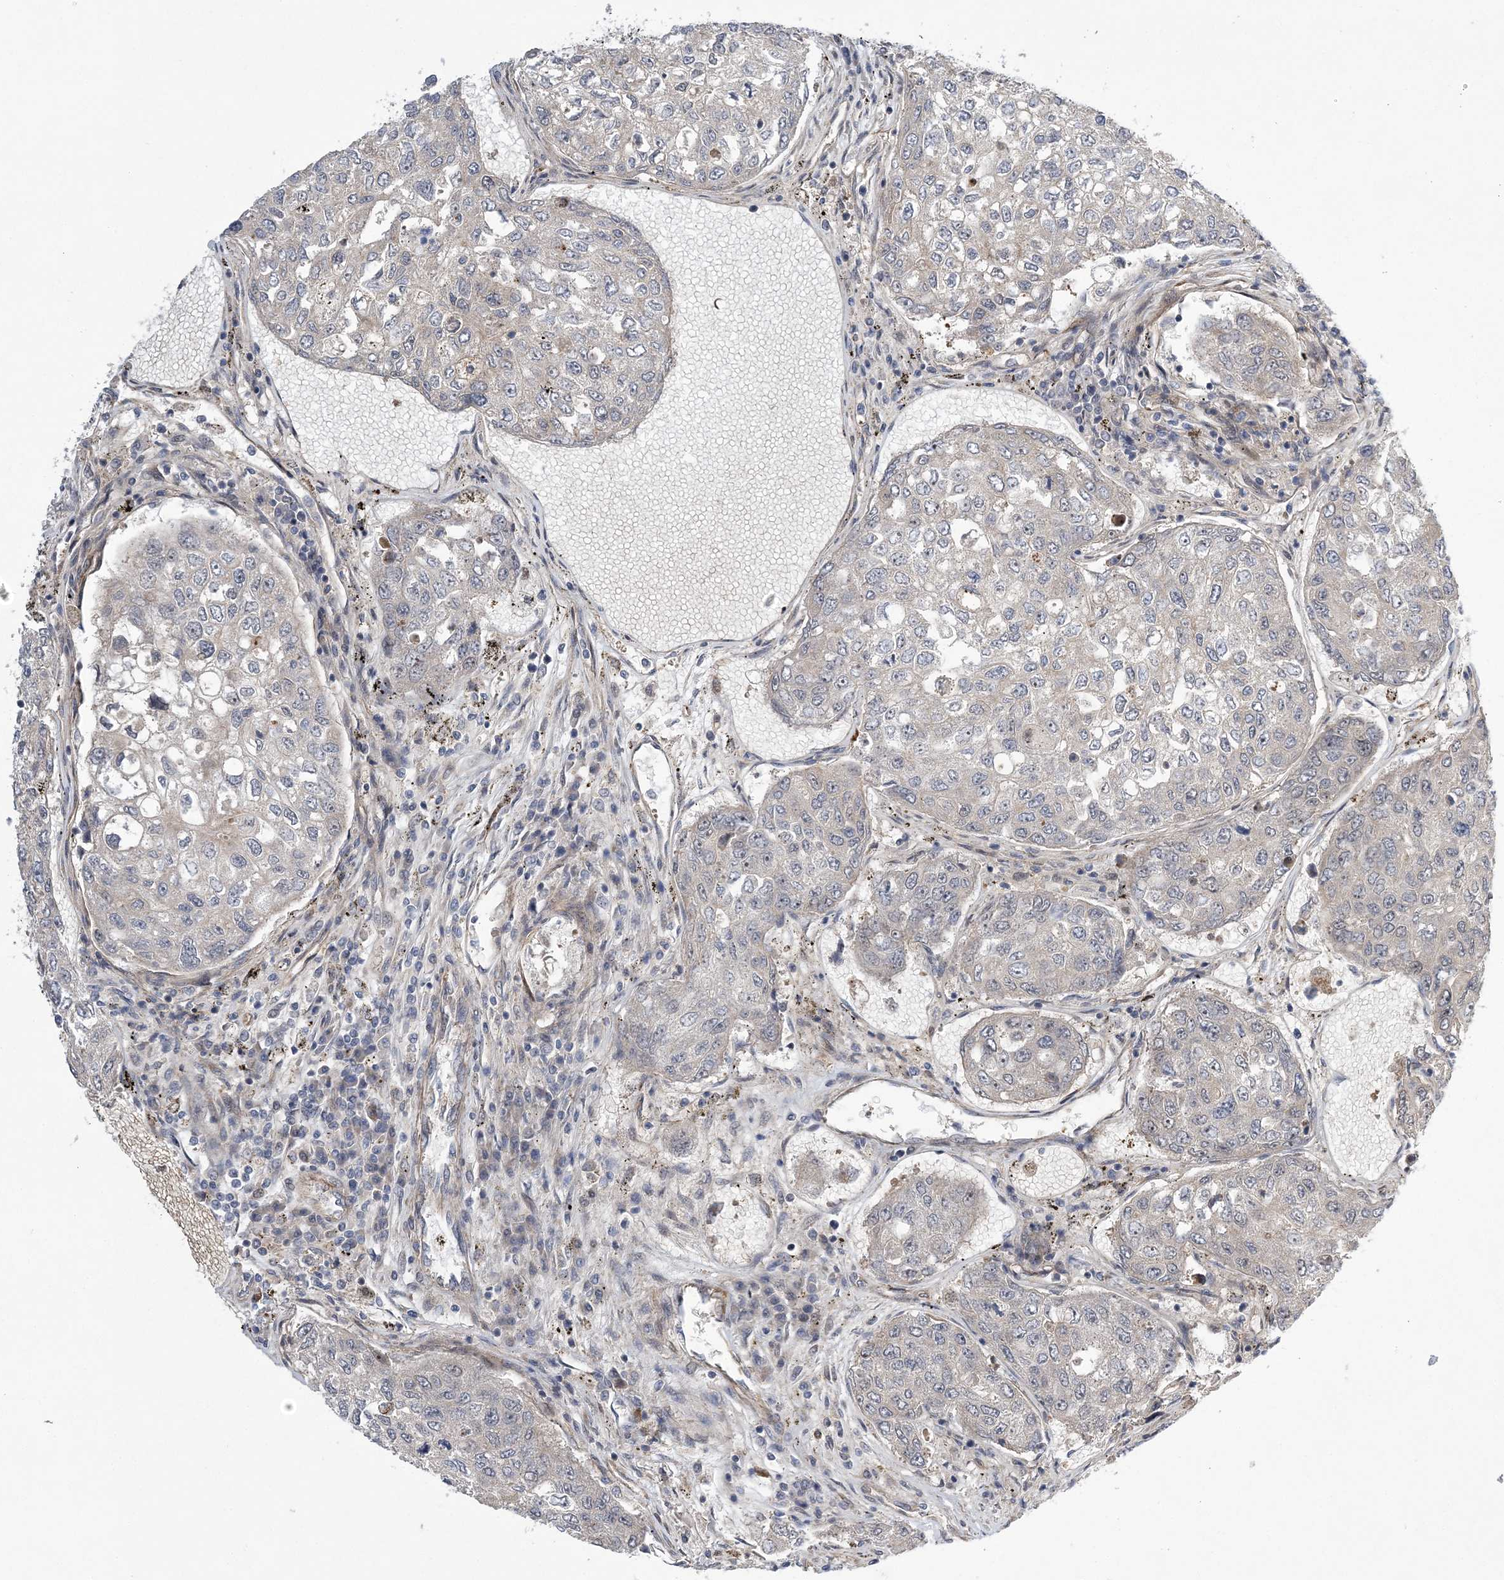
{"staining": {"intensity": "negative", "quantity": "none", "location": "none"}, "tissue": "urothelial cancer", "cell_type": "Tumor cells", "image_type": "cancer", "snomed": [{"axis": "morphology", "description": "Urothelial carcinoma, High grade"}, {"axis": "topography", "description": "Lymph node"}, {"axis": "topography", "description": "Urinary bladder"}], "caption": "Immunohistochemistry (IHC) of high-grade urothelial carcinoma displays no expression in tumor cells. (DAB IHC with hematoxylin counter stain).", "gene": "CALN1", "patient": {"sex": "male", "age": 51}}